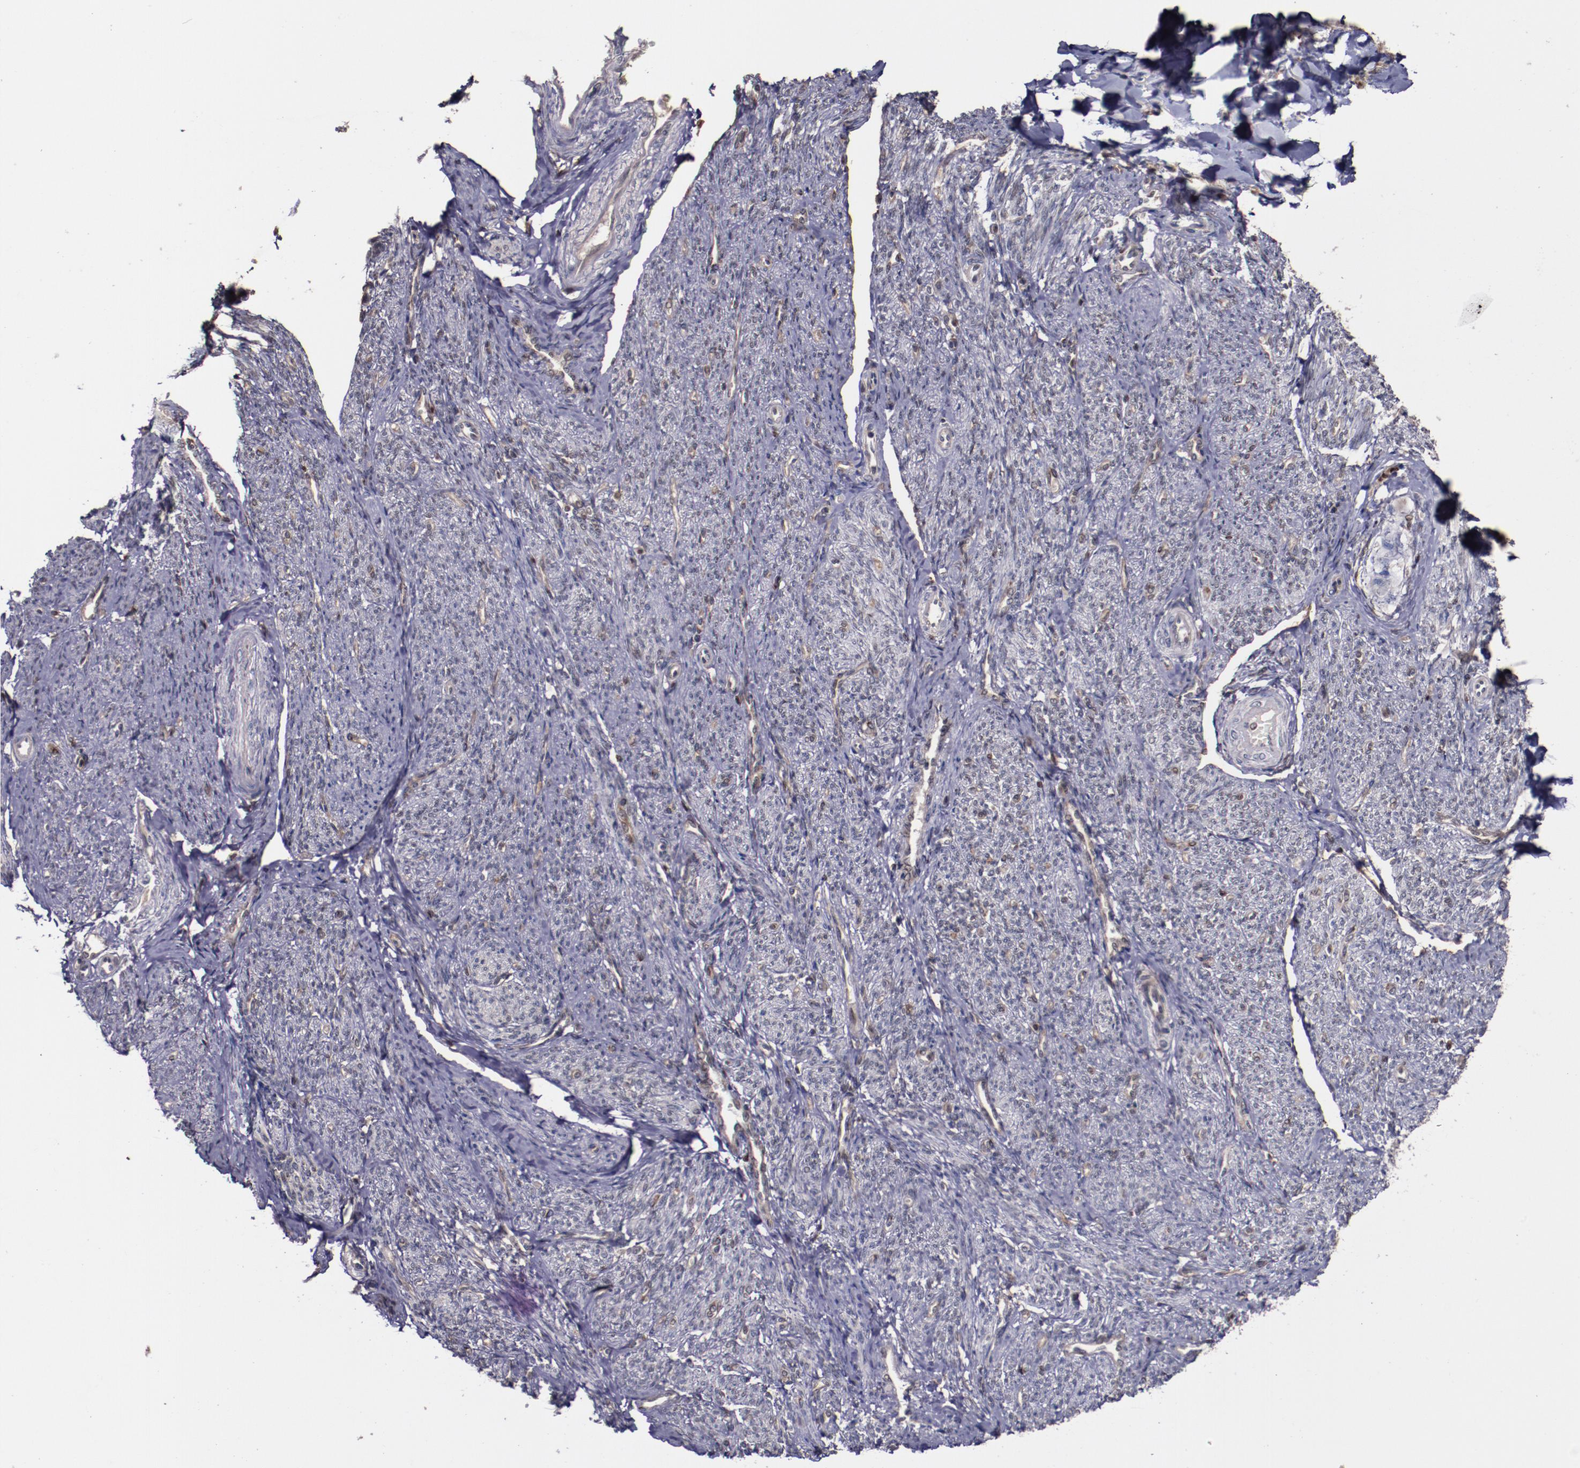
{"staining": {"intensity": "negative", "quantity": "none", "location": "none"}, "tissue": "smooth muscle", "cell_type": "Smooth muscle cells", "image_type": "normal", "snomed": [{"axis": "morphology", "description": "Normal tissue, NOS"}, {"axis": "topography", "description": "Smooth muscle"}], "caption": "Immunohistochemistry image of benign human smooth muscle stained for a protein (brown), which shows no positivity in smooth muscle cells.", "gene": "CHEK2", "patient": {"sex": "female", "age": 65}}